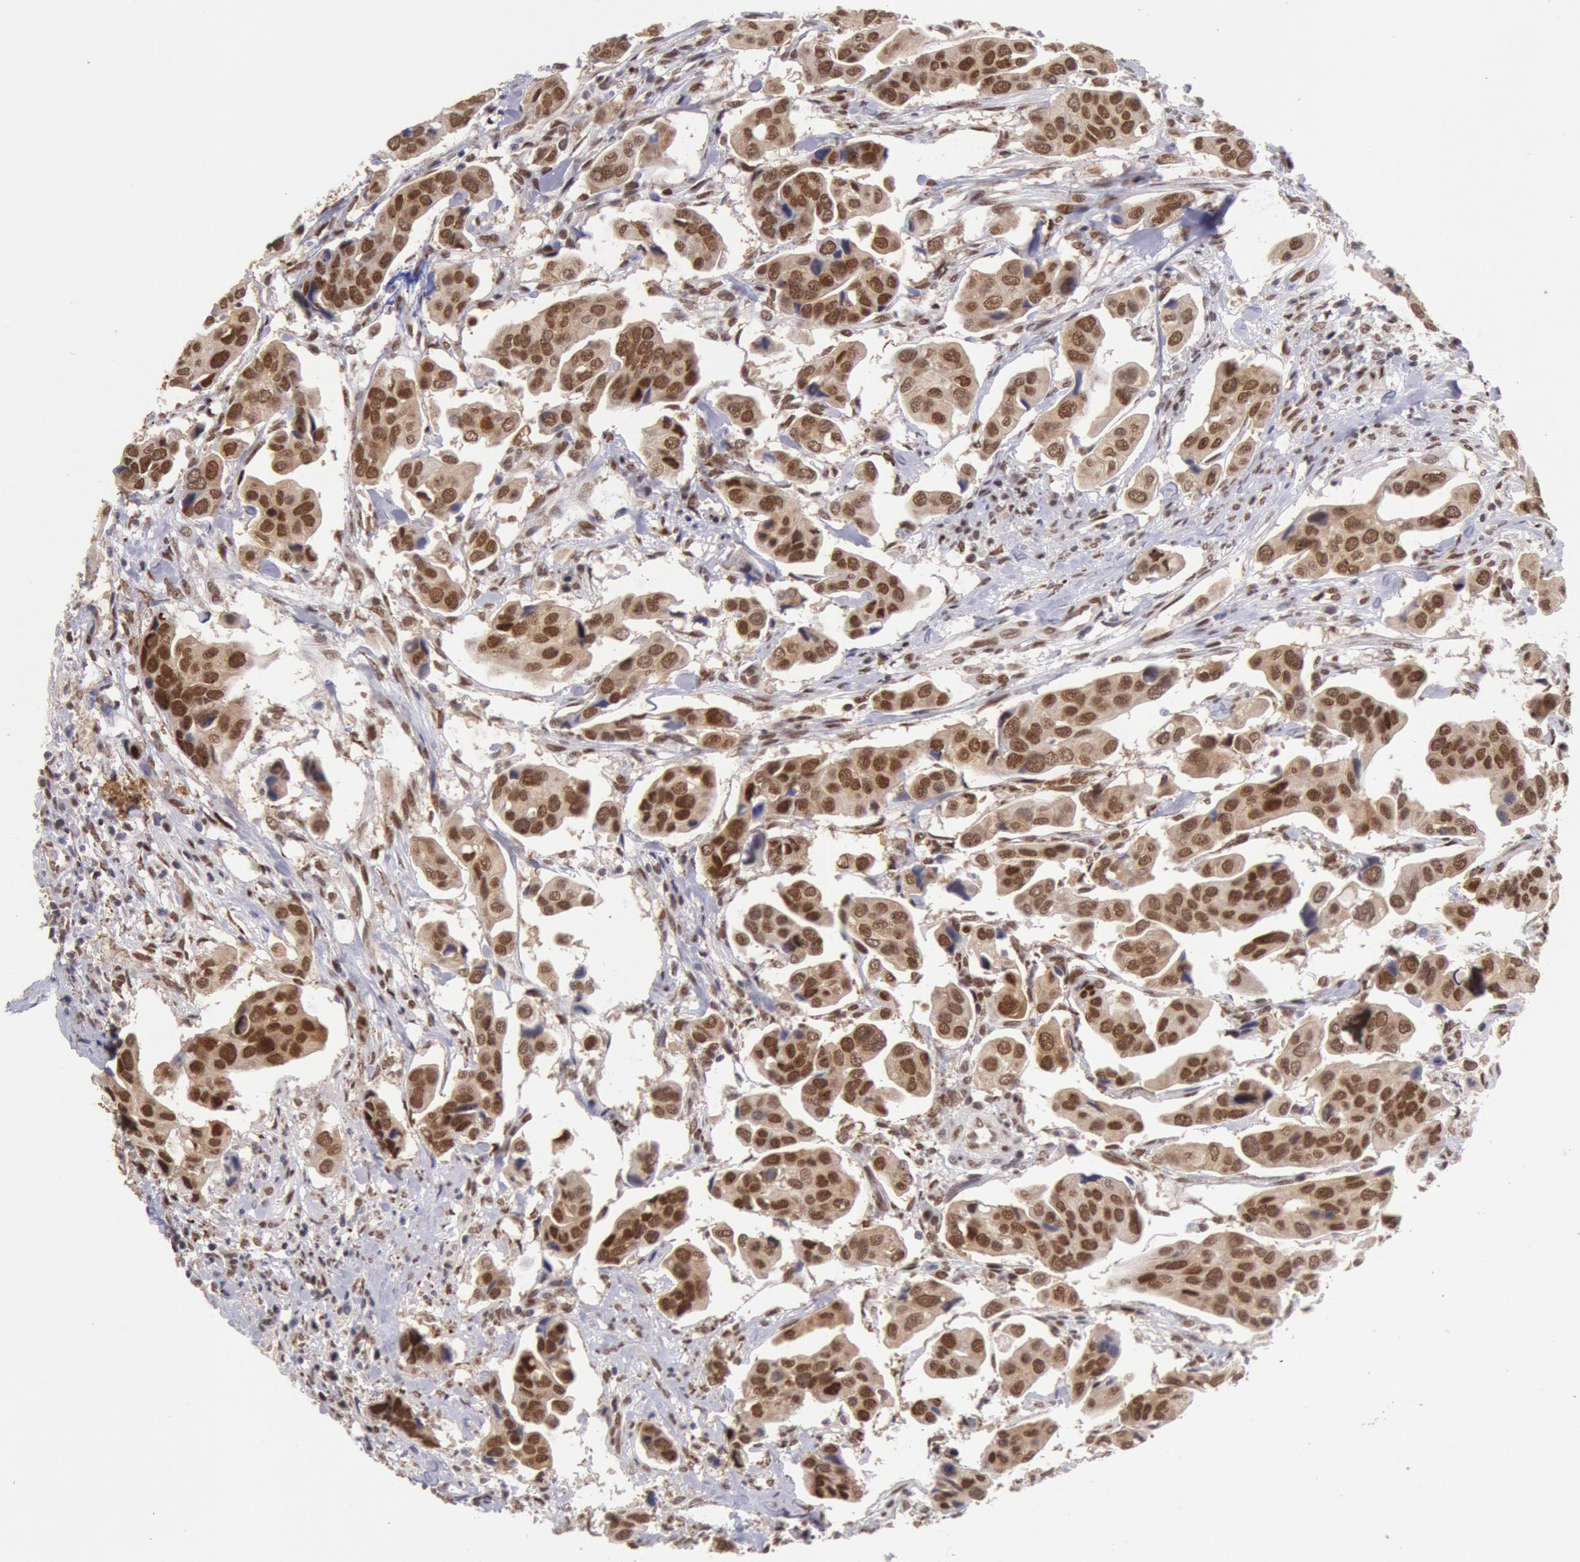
{"staining": {"intensity": "moderate", "quantity": ">75%", "location": "cytoplasmic/membranous,nuclear"}, "tissue": "urothelial cancer", "cell_type": "Tumor cells", "image_type": "cancer", "snomed": [{"axis": "morphology", "description": "Adenocarcinoma, NOS"}, {"axis": "topography", "description": "Urinary bladder"}], "caption": "Adenocarcinoma was stained to show a protein in brown. There is medium levels of moderate cytoplasmic/membranous and nuclear staining in approximately >75% of tumor cells.", "gene": "CDKN2B", "patient": {"sex": "male", "age": 61}}